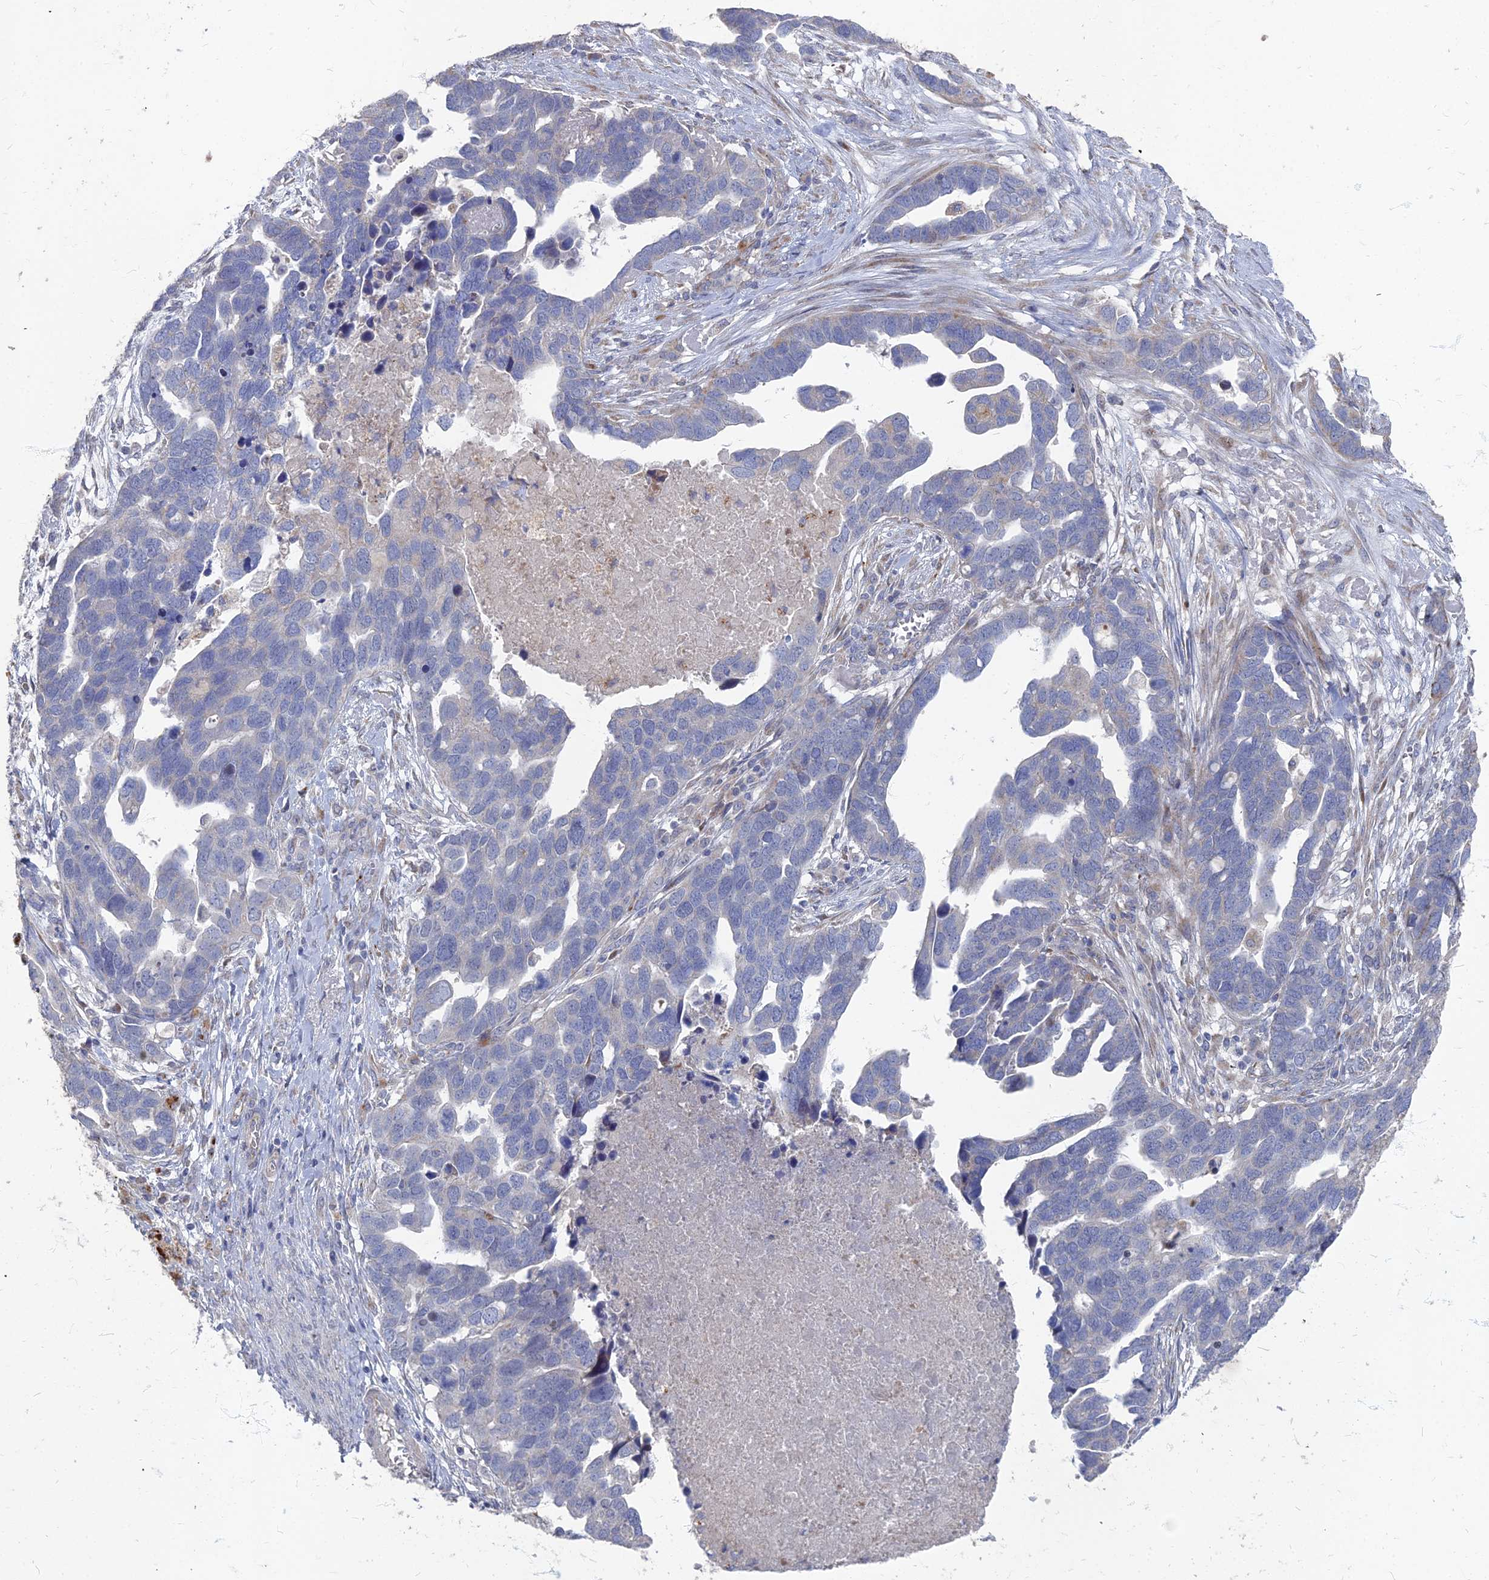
{"staining": {"intensity": "negative", "quantity": "none", "location": "none"}, "tissue": "ovarian cancer", "cell_type": "Tumor cells", "image_type": "cancer", "snomed": [{"axis": "morphology", "description": "Cystadenocarcinoma, serous, NOS"}, {"axis": "topography", "description": "Ovary"}], "caption": "There is no significant staining in tumor cells of ovarian cancer. (DAB IHC visualized using brightfield microscopy, high magnification).", "gene": "TMEM128", "patient": {"sex": "female", "age": 54}}